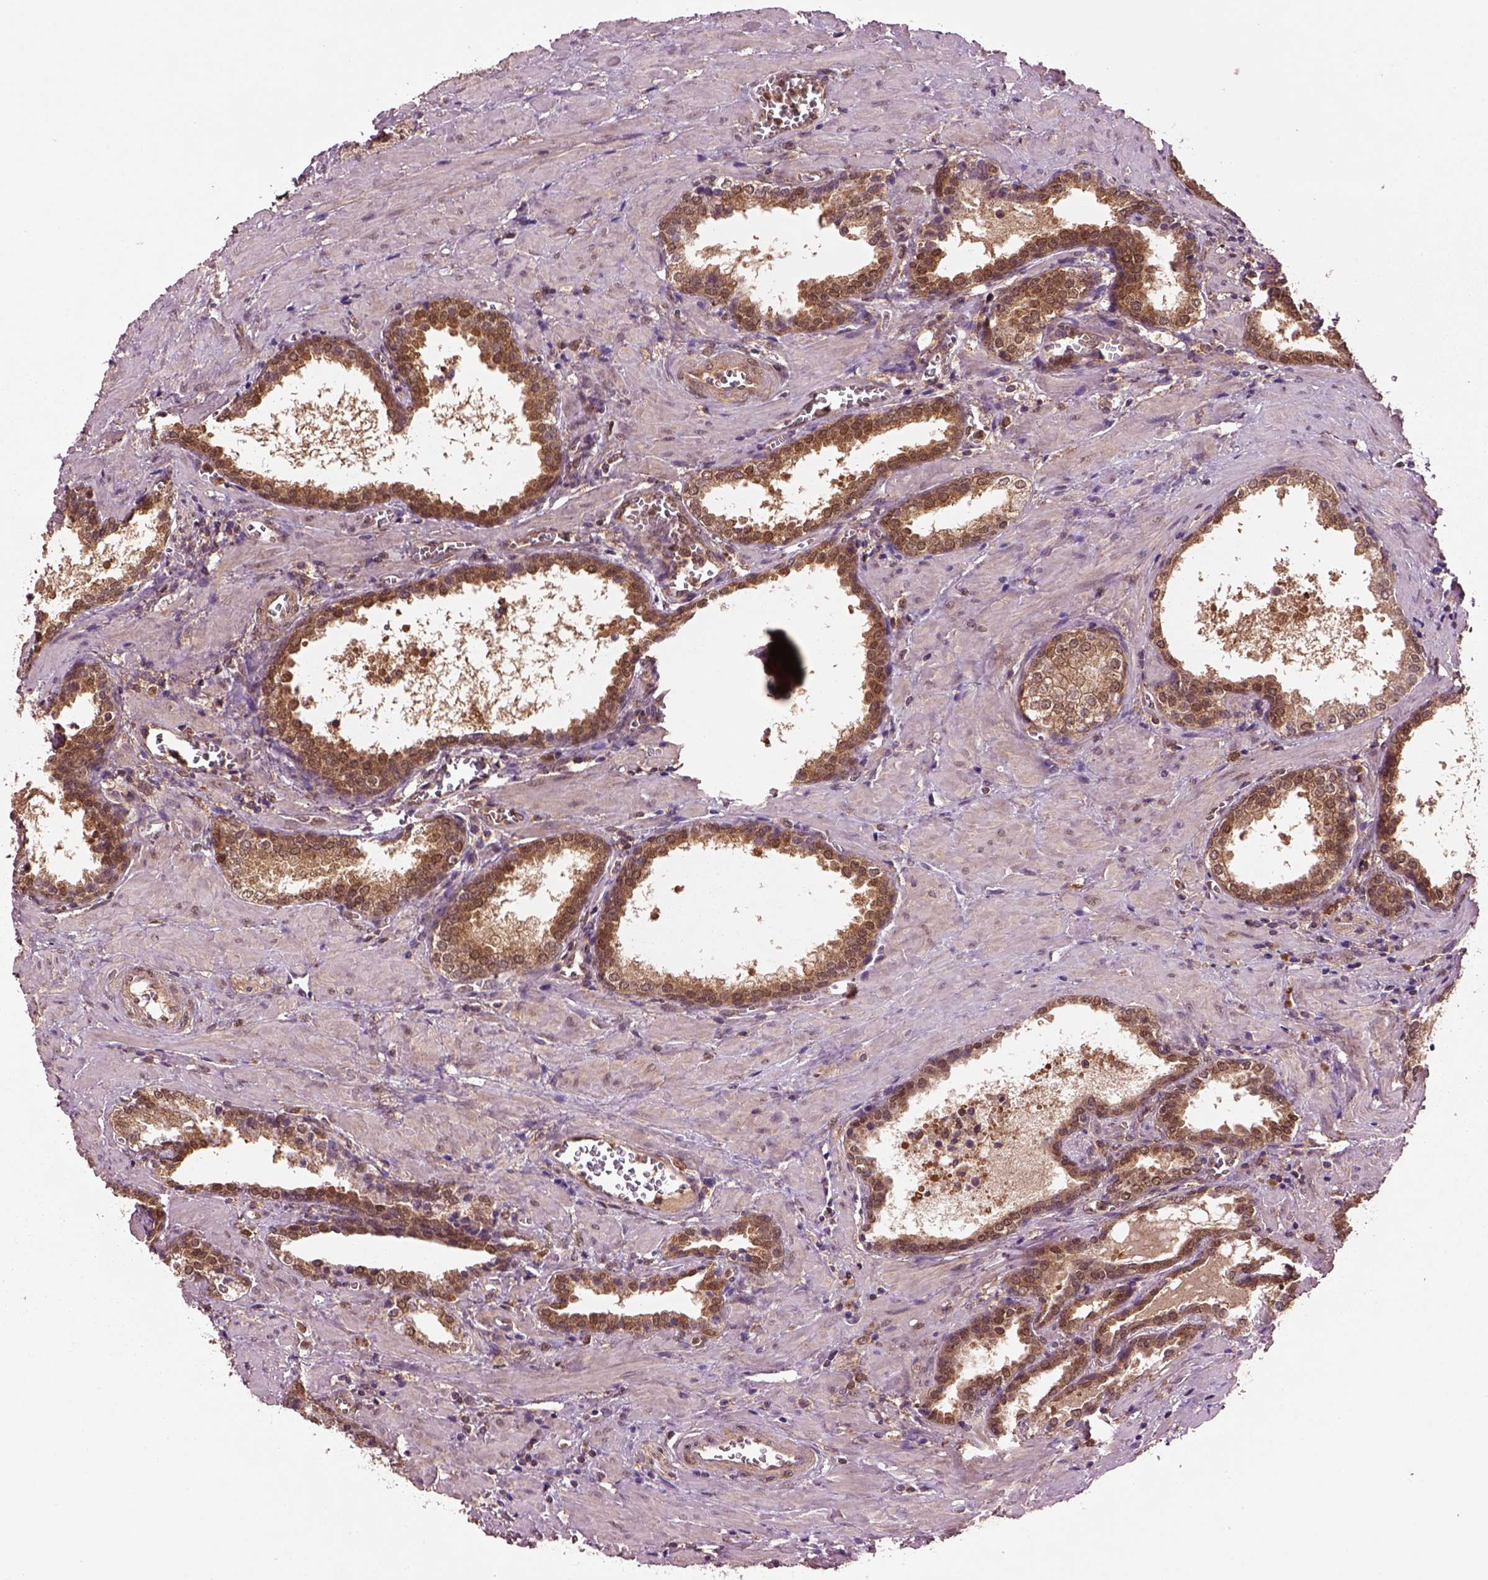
{"staining": {"intensity": "moderate", "quantity": ">75%", "location": "cytoplasmic/membranous,nuclear"}, "tissue": "prostate cancer", "cell_type": "Tumor cells", "image_type": "cancer", "snomed": [{"axis": "morphology", "description": "Adenocarcinoma, NOS"}, {"axis": "topography", "description": "Prostate and seminal vesicle, NOS"}], "caption": "A medium amount of moderate cytoplasmic/membranous and nuclear expression is seen in approximately >75% of tumor cells in prostate cancer (adenocarcinoma) tissue.", "gene": "MDP1", "patient": {"sex": "male", "age": 63}}